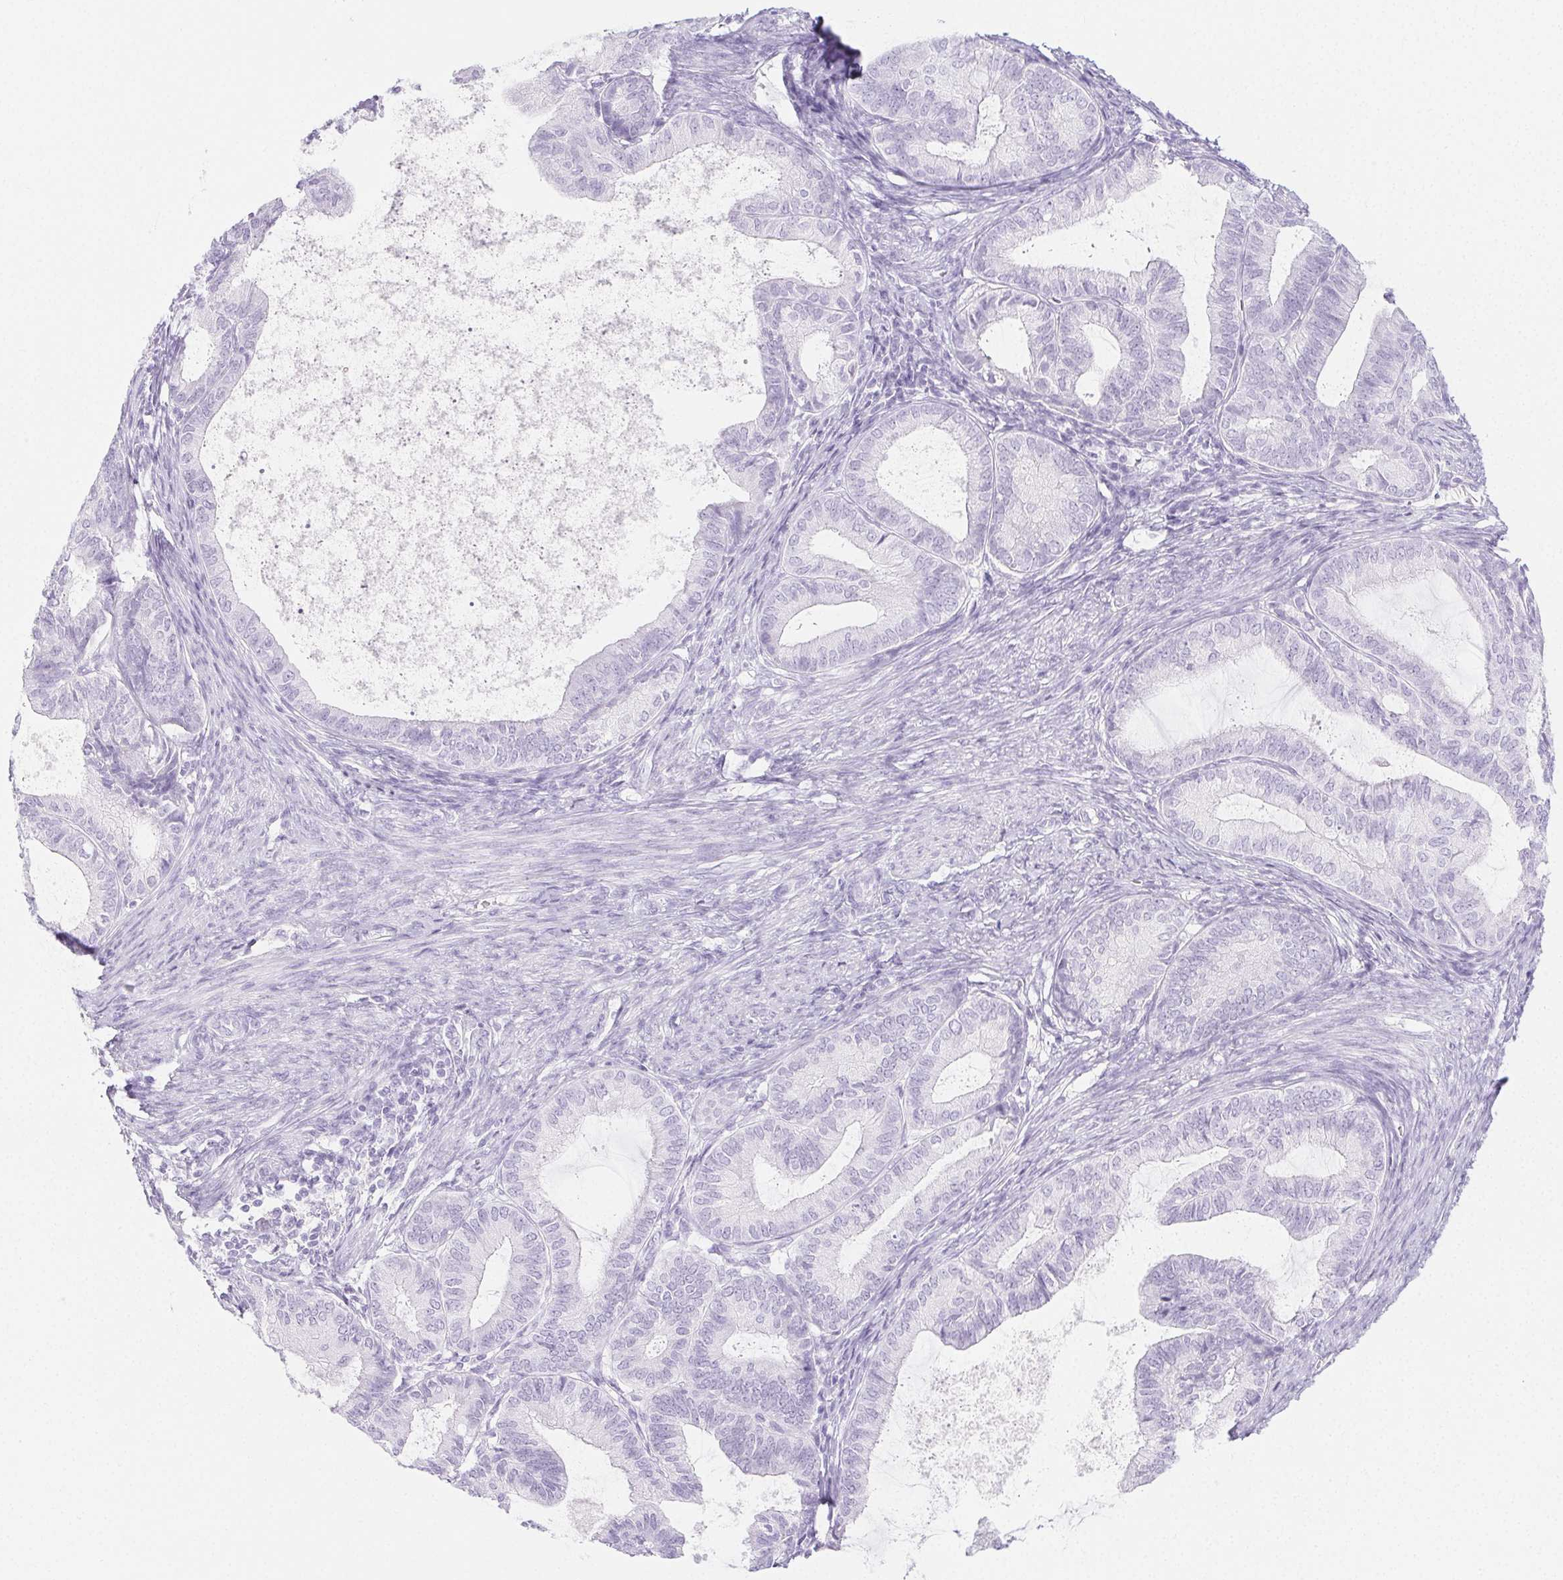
{"staining": {"intensity": "negative", "quantity": "none", "location": "none"}, "tissue": "endometrial cancer", "cell_type": "Tumor cells", "image_type": "cancer", "snomed": [{"axis": "morphology", "description": "Adenocarcinoma, NOS"}, {"axis": "topography", "description": "Endometrium"}], "caption": "Tumor cells are negative for brown protein staining in endometrial cancer.", "gene": "PI3", "patient": {"sex": "female", "age": 86}}